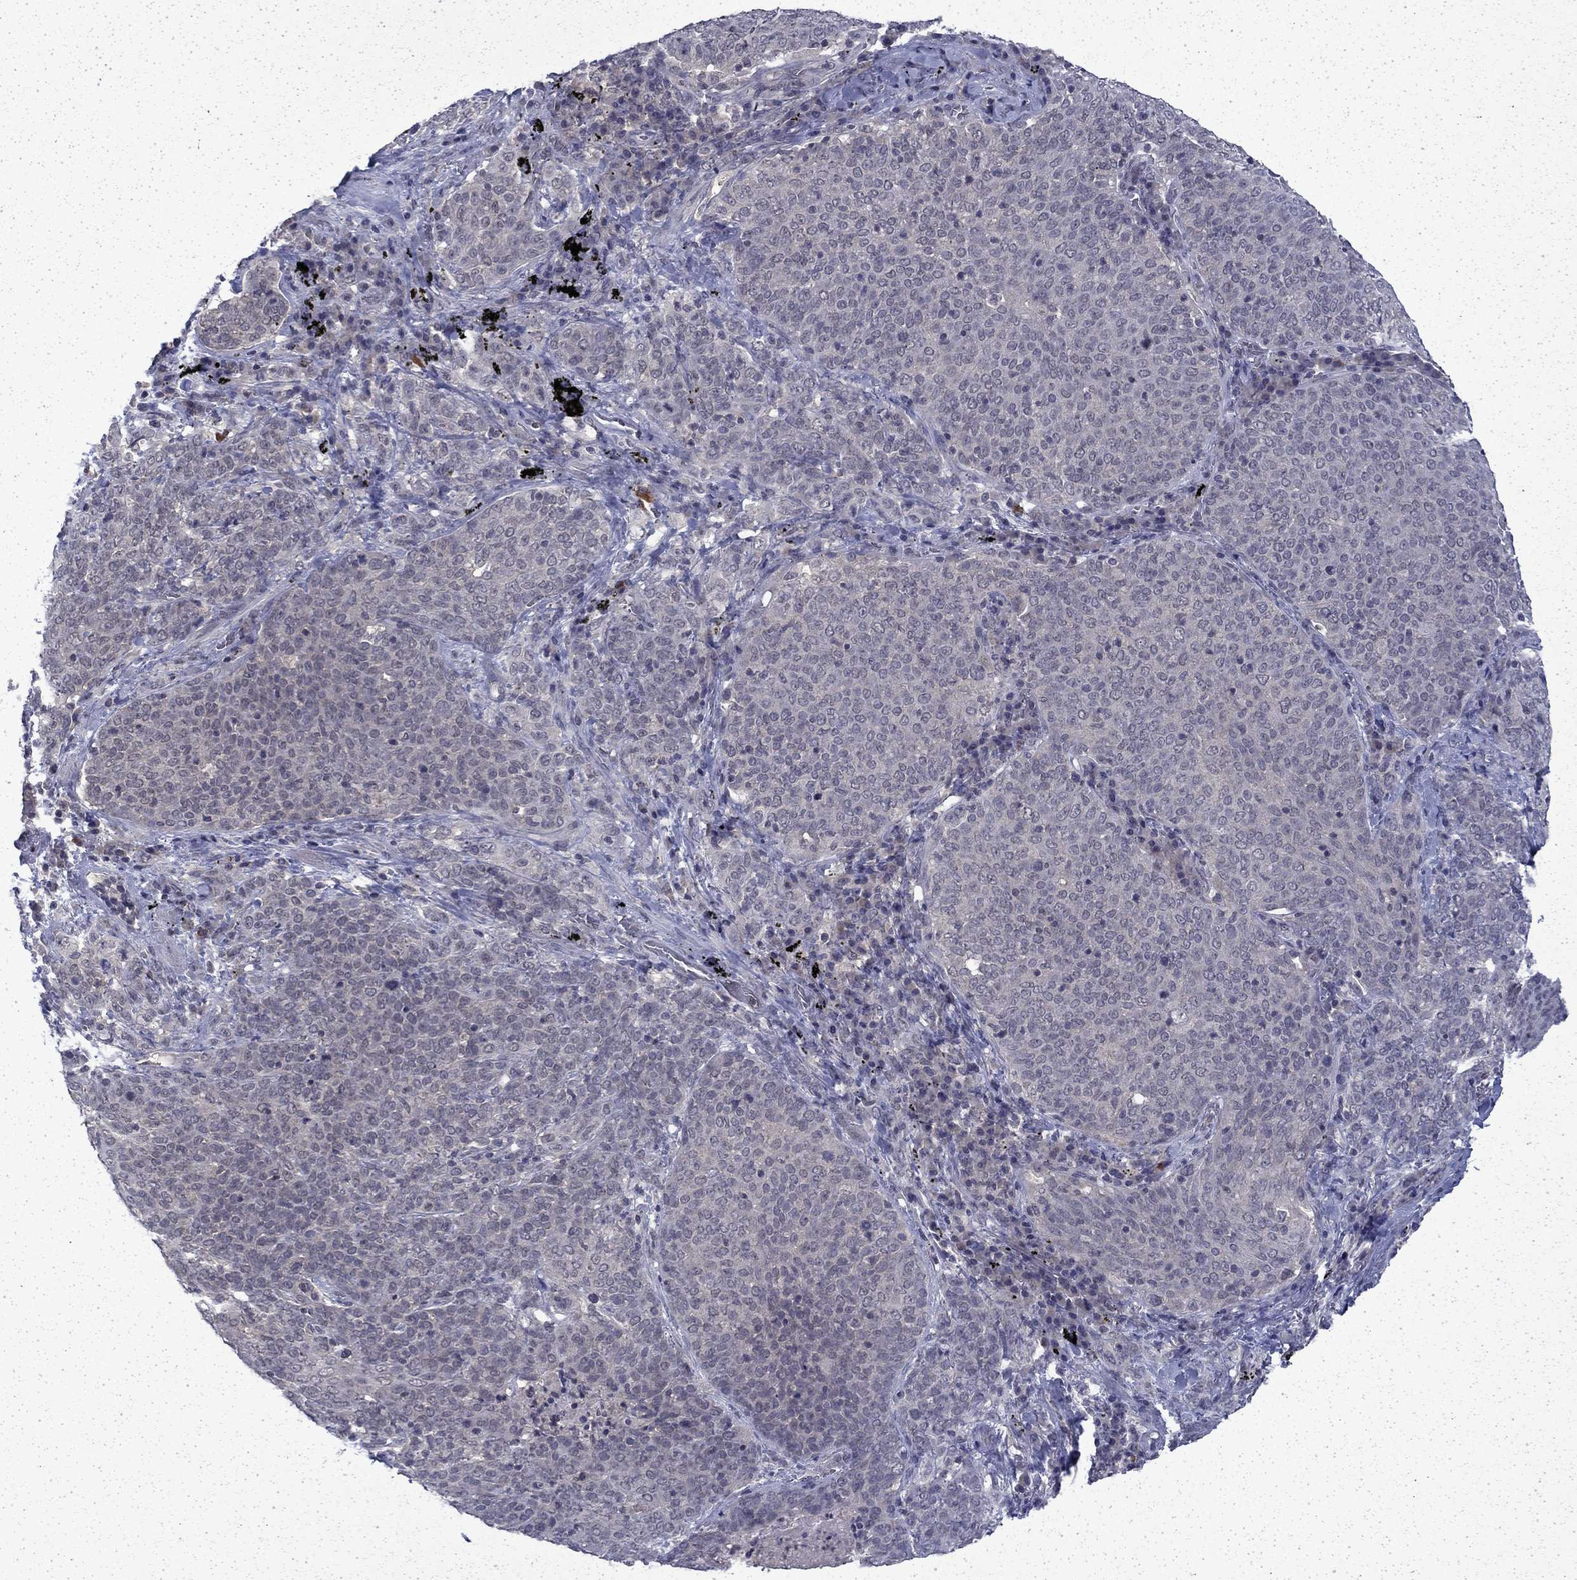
{"staining": {"intensity": "negative", "quantity": "none", "location": "none"}, "tissue": "lung cancer", "cell_type": "Tumor cells", "image_type": "cancer", "snomed": [{"axis": "morphology", "description": "Squamous cell carcinoma, NOS"}, {"axis": "topography", "description": "Lung"}], "caption": "High power microscopy photomicrograph of an immunohistochemistry (IHC) histopathology image of lung cancer, revealing no significant positivity in tumor cells.", "gene": "CHAT", "patient": {"sex": "male", "age": 82}}